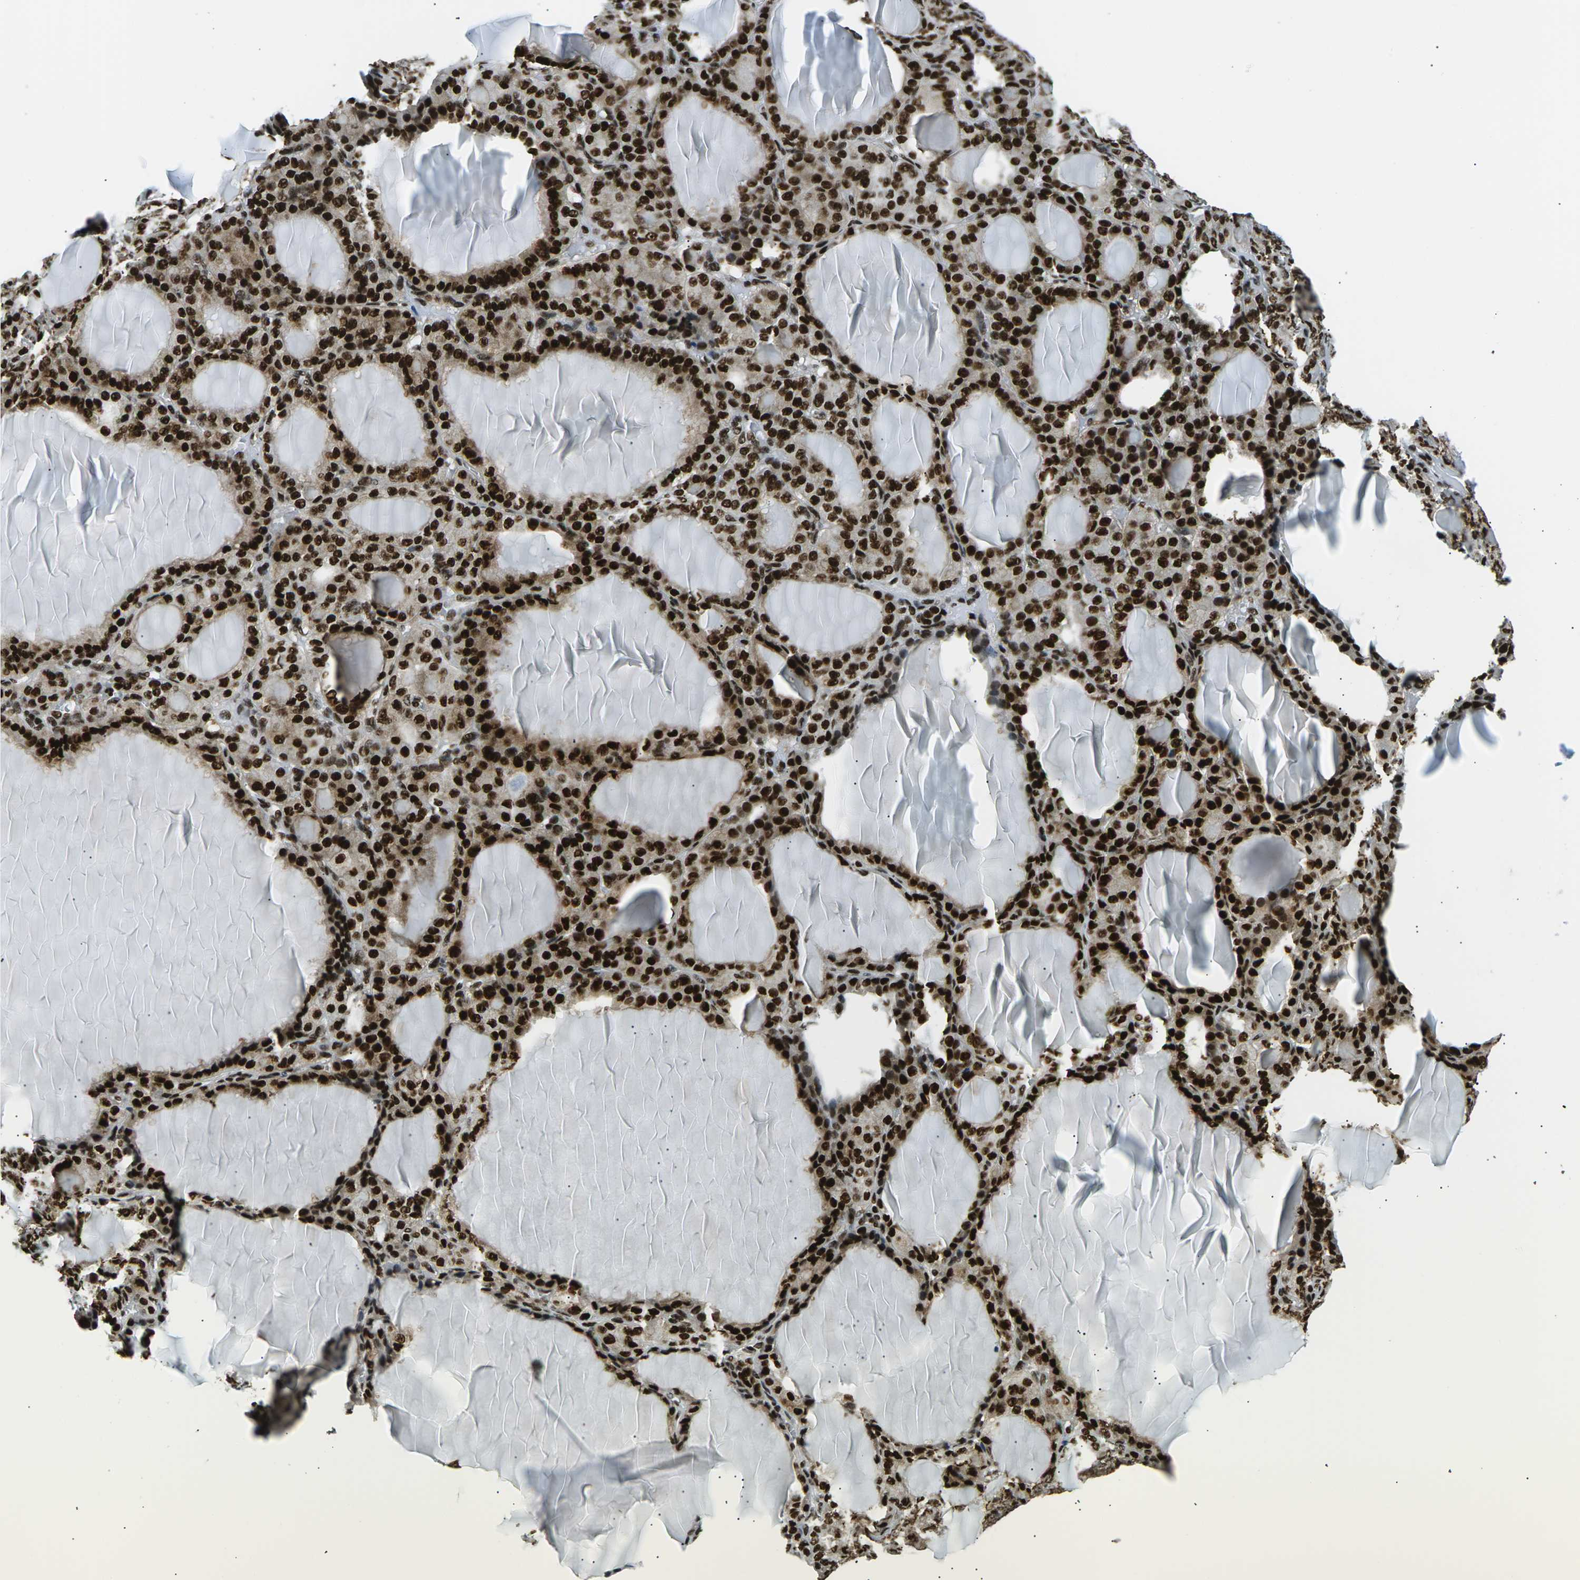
{"staining": {"intensity": "strong", "quantity": ">75%", "location": "nuclear"}, "tissue": "thyroid gland", "cell_type": "Glandular cells", "image_type": "normal", "snomed": [{"axis": "morphology", "description": "Normal tissue, NOS"}, {"axis": "topography", "description": "Thyroid gland"}], "caption": "IHC image of benign human thyroid gland stained for a protein (brown), which displays high levels of strong nuclear expression in about >75% of glandular cells.", "gene": "RPA2", "patient": {"sex": "female", "age": 28}}